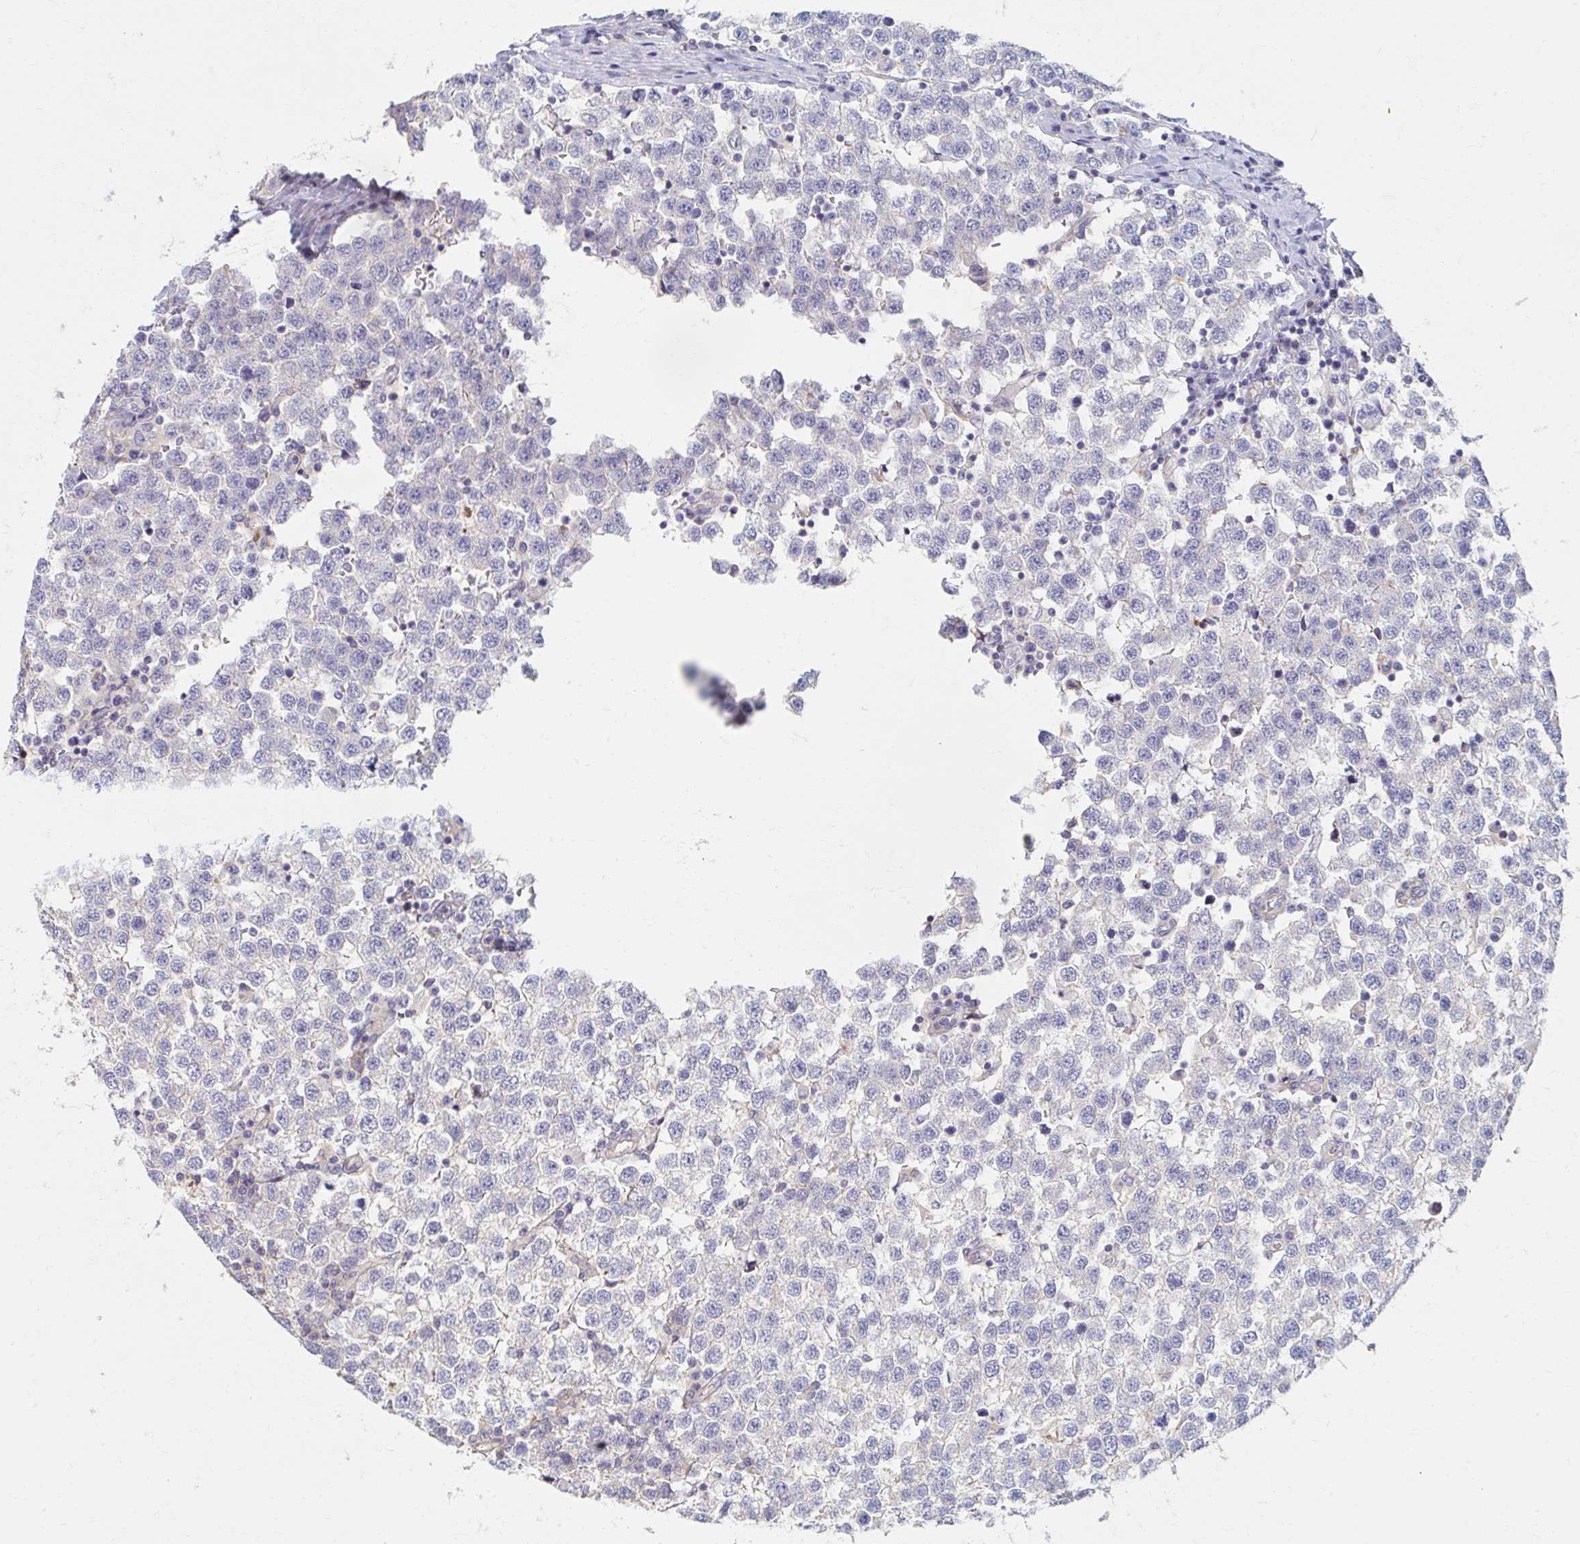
{"staining": {"intensity": "negative", "quantity": "none", "location": "none"}, "tissue": "testis cancer", "cell_type": "Tumor cells", "image_type": "cancer", "snomed": [{"axis": "morphology", "description": "Seminoma, NOS"}, {"axis": "topography", "description": "Testis"}], "caption": "High power microscopy photomicrograph of an immunohistochemistry photomicrograph of testis cancer, revealing no significant expression in tumor cells.", "gene": "MYLK2", "patient": {"sex": "male", "age": 34}}